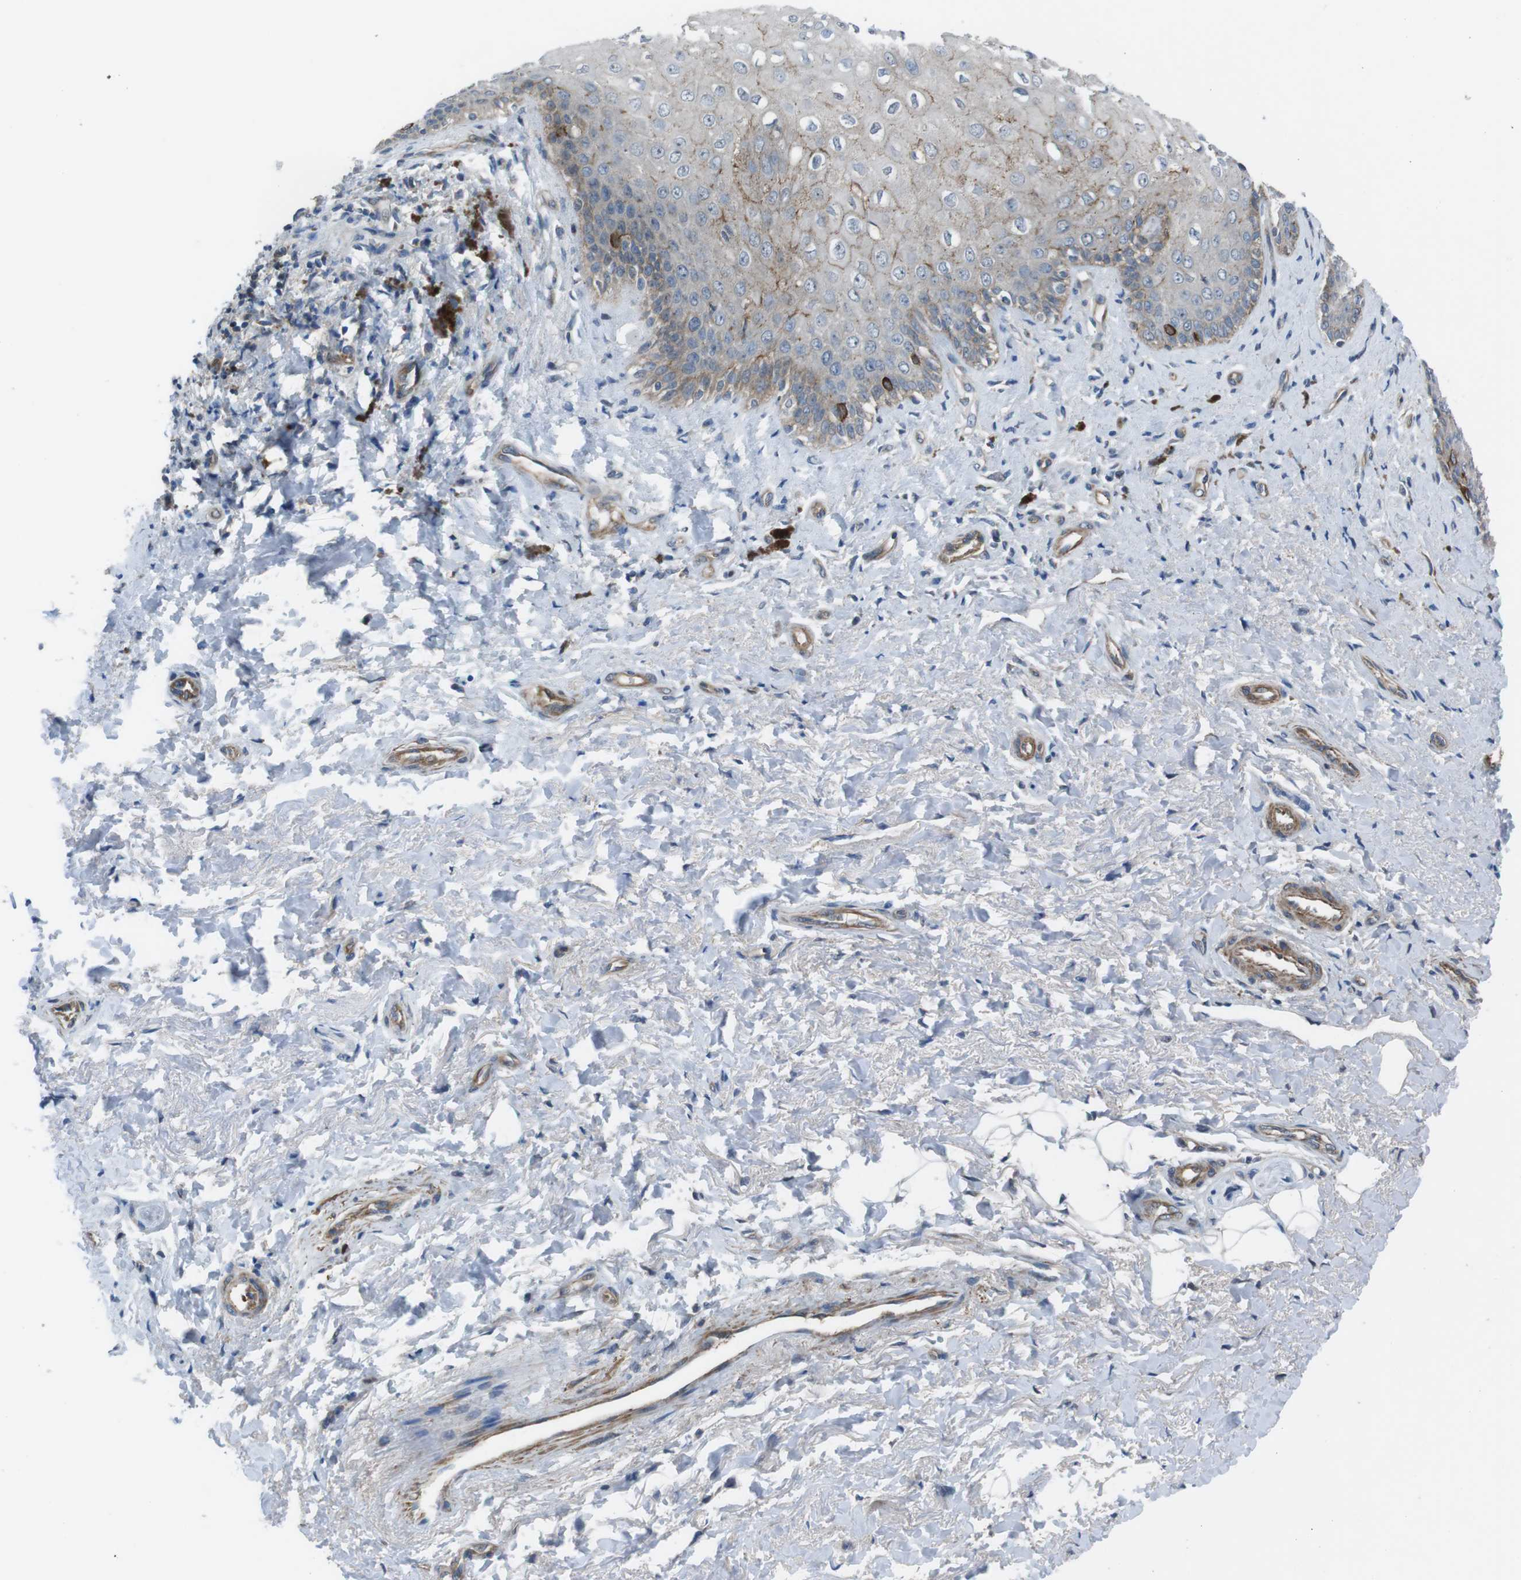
{"staining": {"intensity": "weak", "quantity": "25%-75%", "location": "cytoplasmic/membranous"}, "tissue": "skin", "cell_type": "Epidermal cells", "image_type": "normal", "snomed": [{"axis": "morphology", "description": "Normal tissue, NOS"}, {"axis": "topography", "description": "Anal"}], "caption": "High-power microscopy captured an immunohistochemistry (IHC) histopathology image of normal skin, revealing weak cytoplasmic/membranous expression in approximately 25%-75% of epidermal cells.", "gene": "FAM174B", "patient": {"sex": "female", "age": 46}}